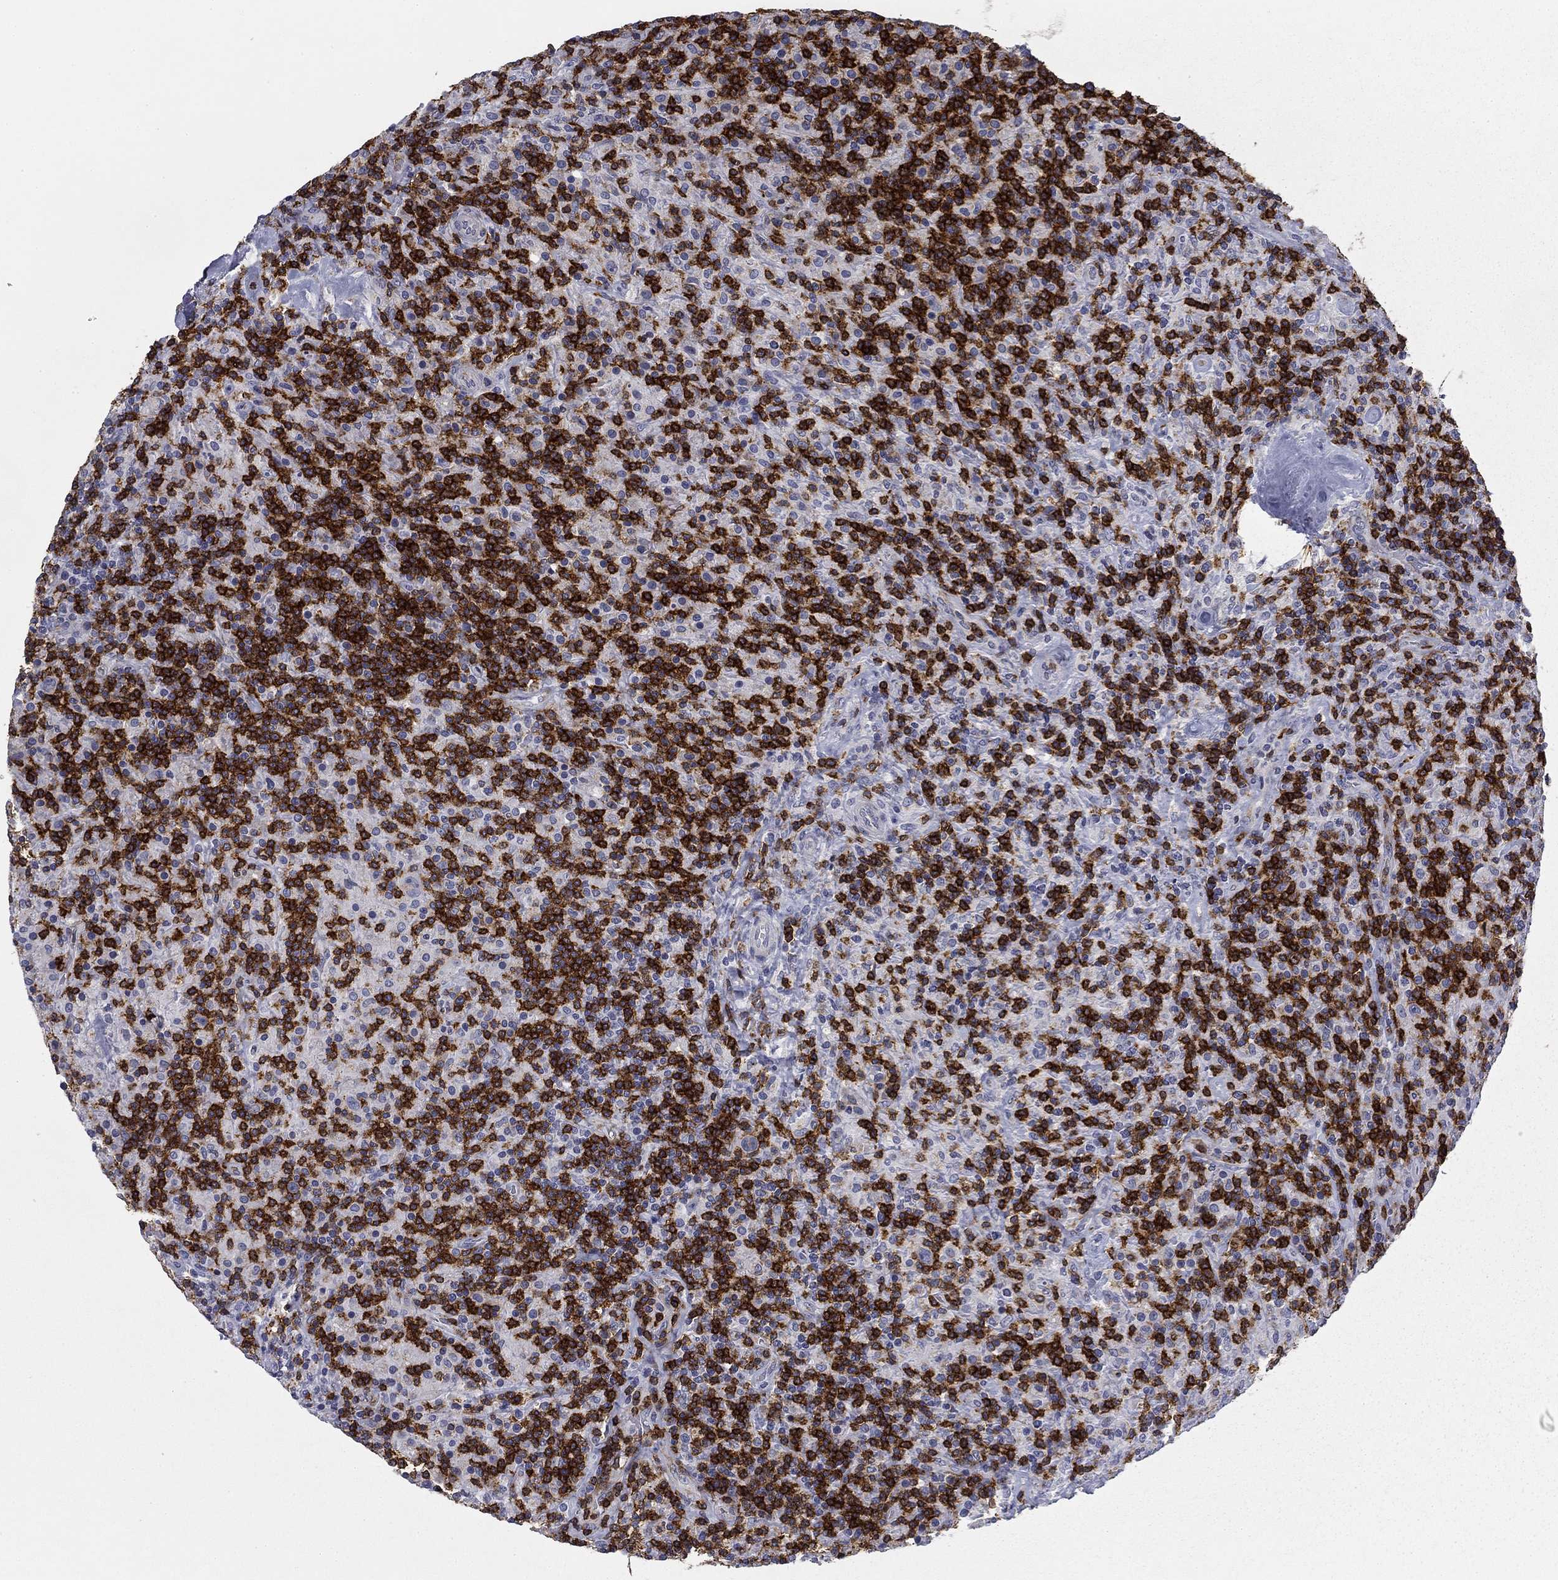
{"staining": {"intensity": "negative", "quantity": "none", "location": "none"}, "tissue": "lymphoma", "cell_type": "Tumor cells", "image_type": "cancer", "snomed": [{"axis": "morphology", "description": "Hodgkin's disease, NOS"}, {"axis": "topography", "description": "Lymph node"}], "caption": "This is a photomicrograph of immunohistochemistry staining of lymphoma, which shows no expression in tumor cells. Nuclei are stained in blue.", "gene": "TRAT1", "patient": {"sex": "male", "age": 70}}